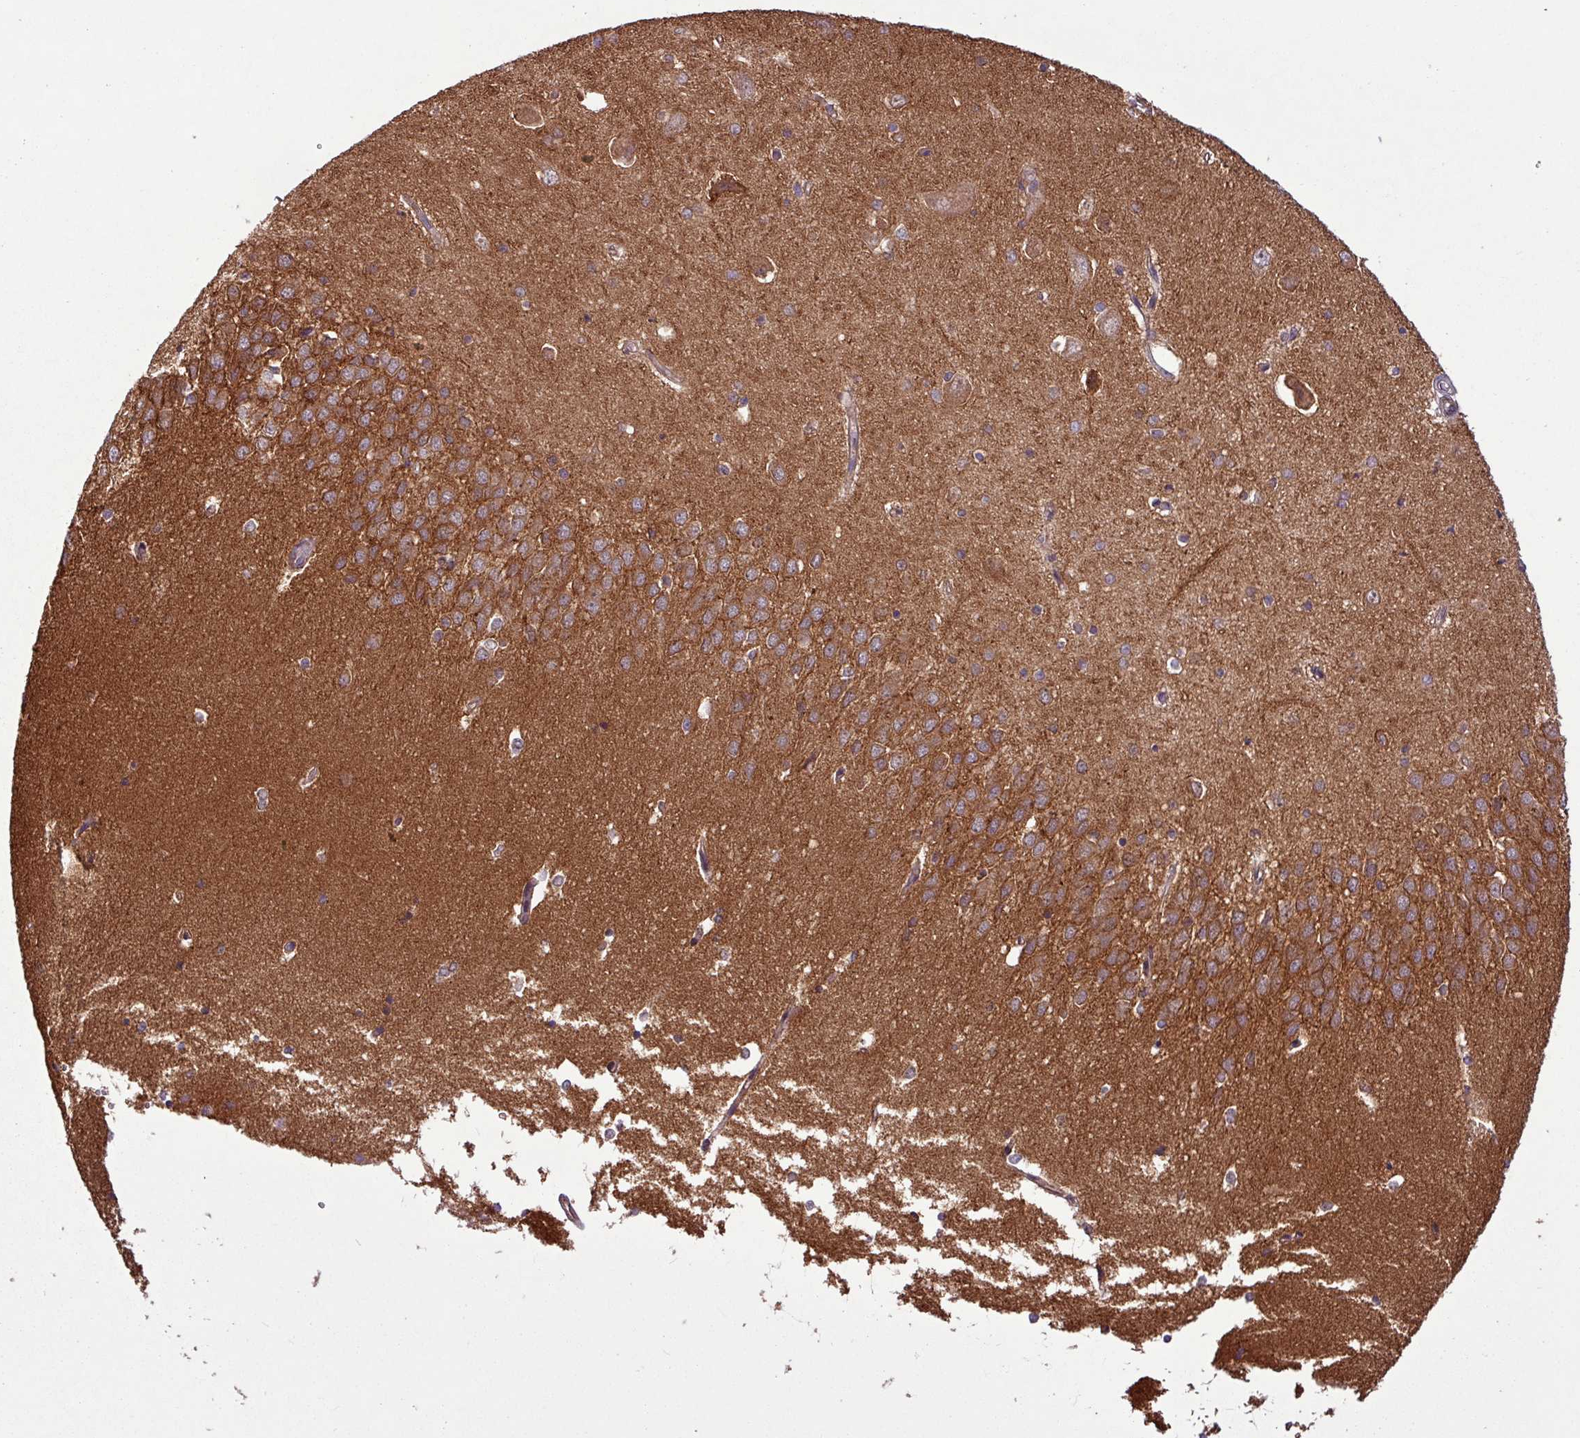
{"staining": {"intensity": "weak", "quantity": "25%-75%", "location": "cytoplasmic/membranous"}, "tissue": "hippocampus", "cell_type": "Glial cells", "image_type": "normal", "snomed": [{"axis": "morphology", "description": "Normal tissue, NOS"}, {"axis": "topography", "description": "Hippocampus"}], "caption": "Weak cytoplasmic/membranous protein positivity is present in approximately 25%-75% of glial cells in hippocampus. (DAB (3,3'-diaminobenzidine) IHC, brown staining for protein, blue staining for nuclei).", "gene": "MCTP2", "patient": {"sex": "male", "age": 45}}